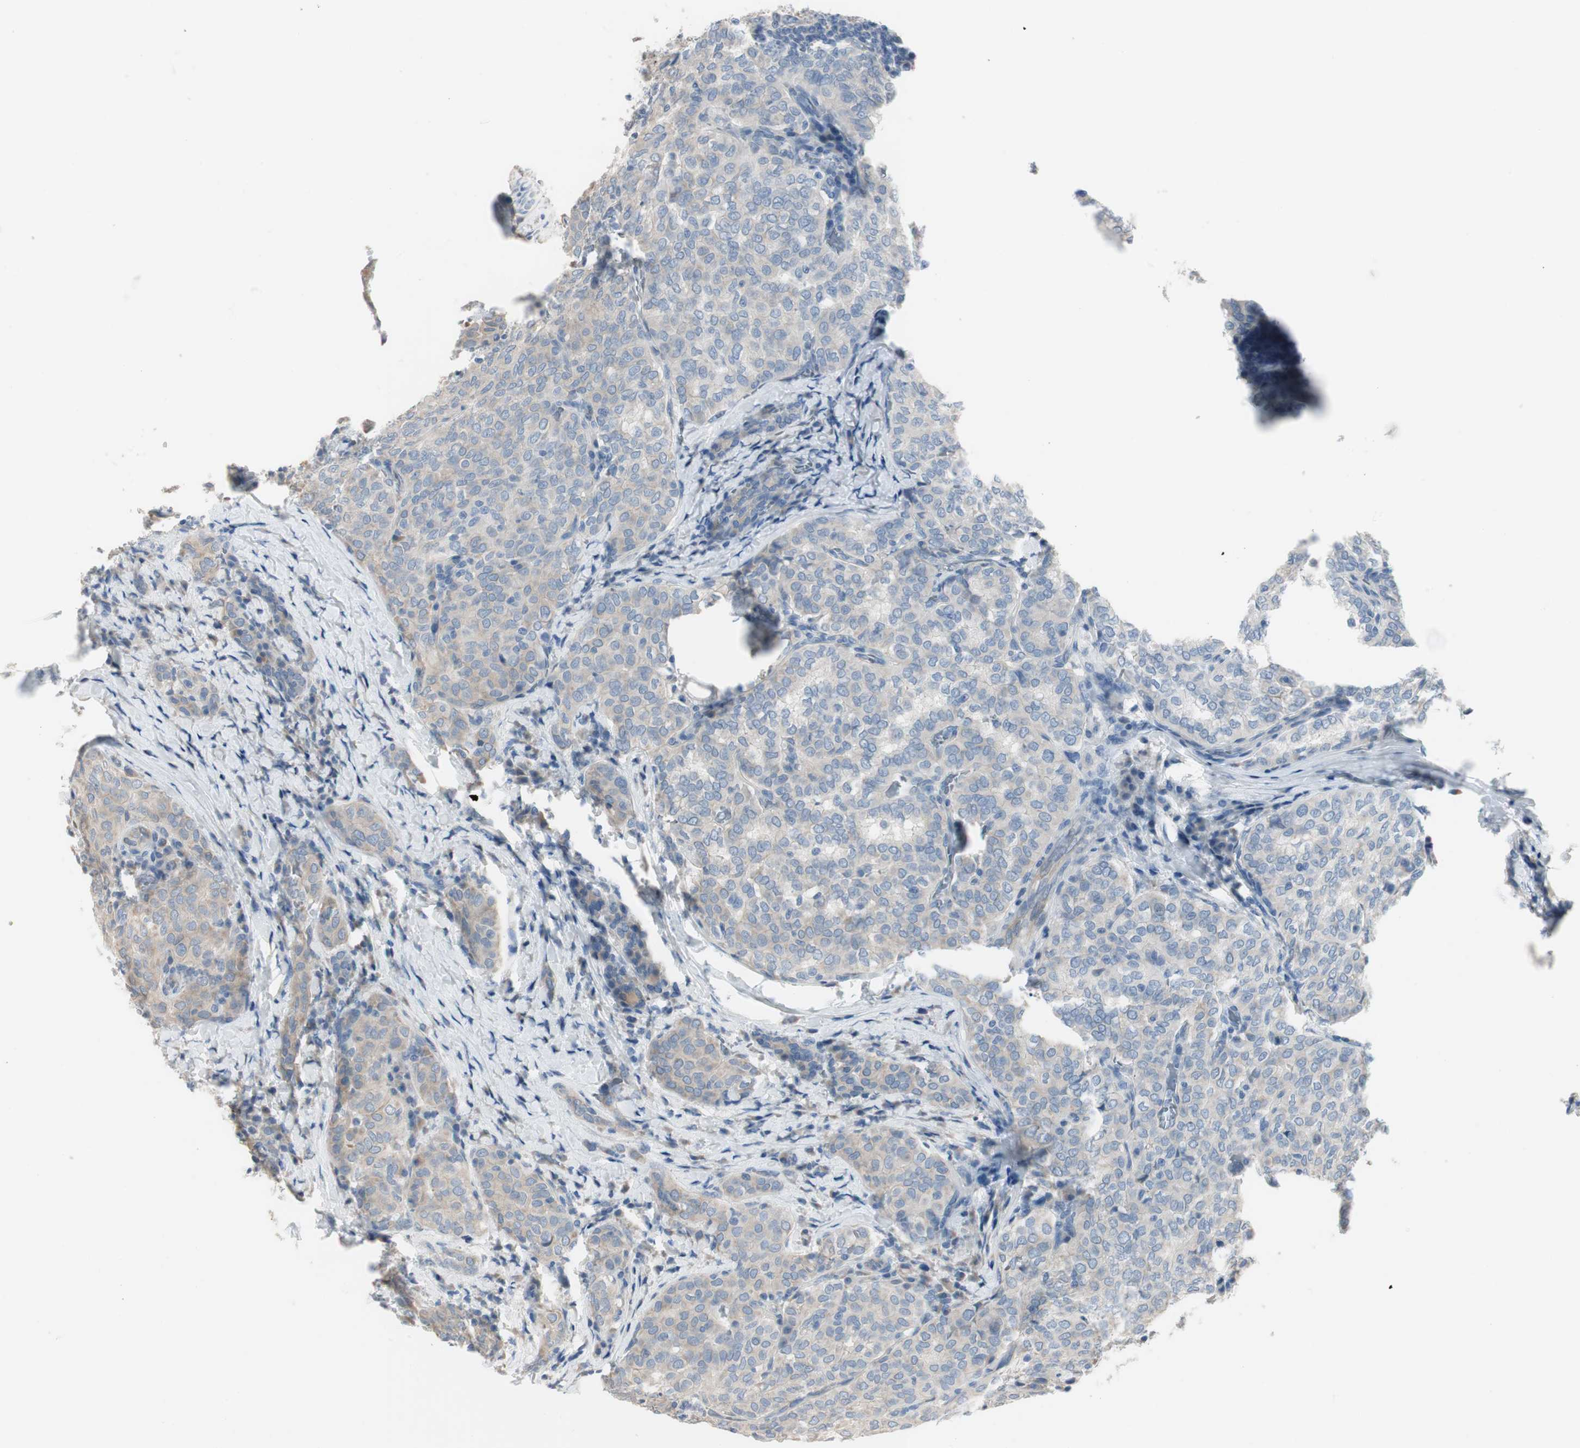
{"staining": {"intensity": "weak", "quantity": ">75%", "location": "cytoplasmic/membranous"}, "tissue": "thyroid cancer", "cell_type": "Tumor cells", "image_type": "cancer", "snomed": [{"axis": "morphology", "description": "Normal tissue, NOS"}, {"axis": "morphology", "description": "Papillary adenocarcinoma, NOS"}, {"axis": "topography", "description": "Thyroid gland"}], "caption": "Immunohistochemical staining of papillary adenocarcinoma (thyroid) exhibits low levels of weak cytoplasmic/membranous protein expression in approximately >75% of tumor cells. Ihc stains the protein of interest in brown and the nuclei are stained blue.", "gene": "SPINK4", "patient": {"sex": "female", "age": 30}}